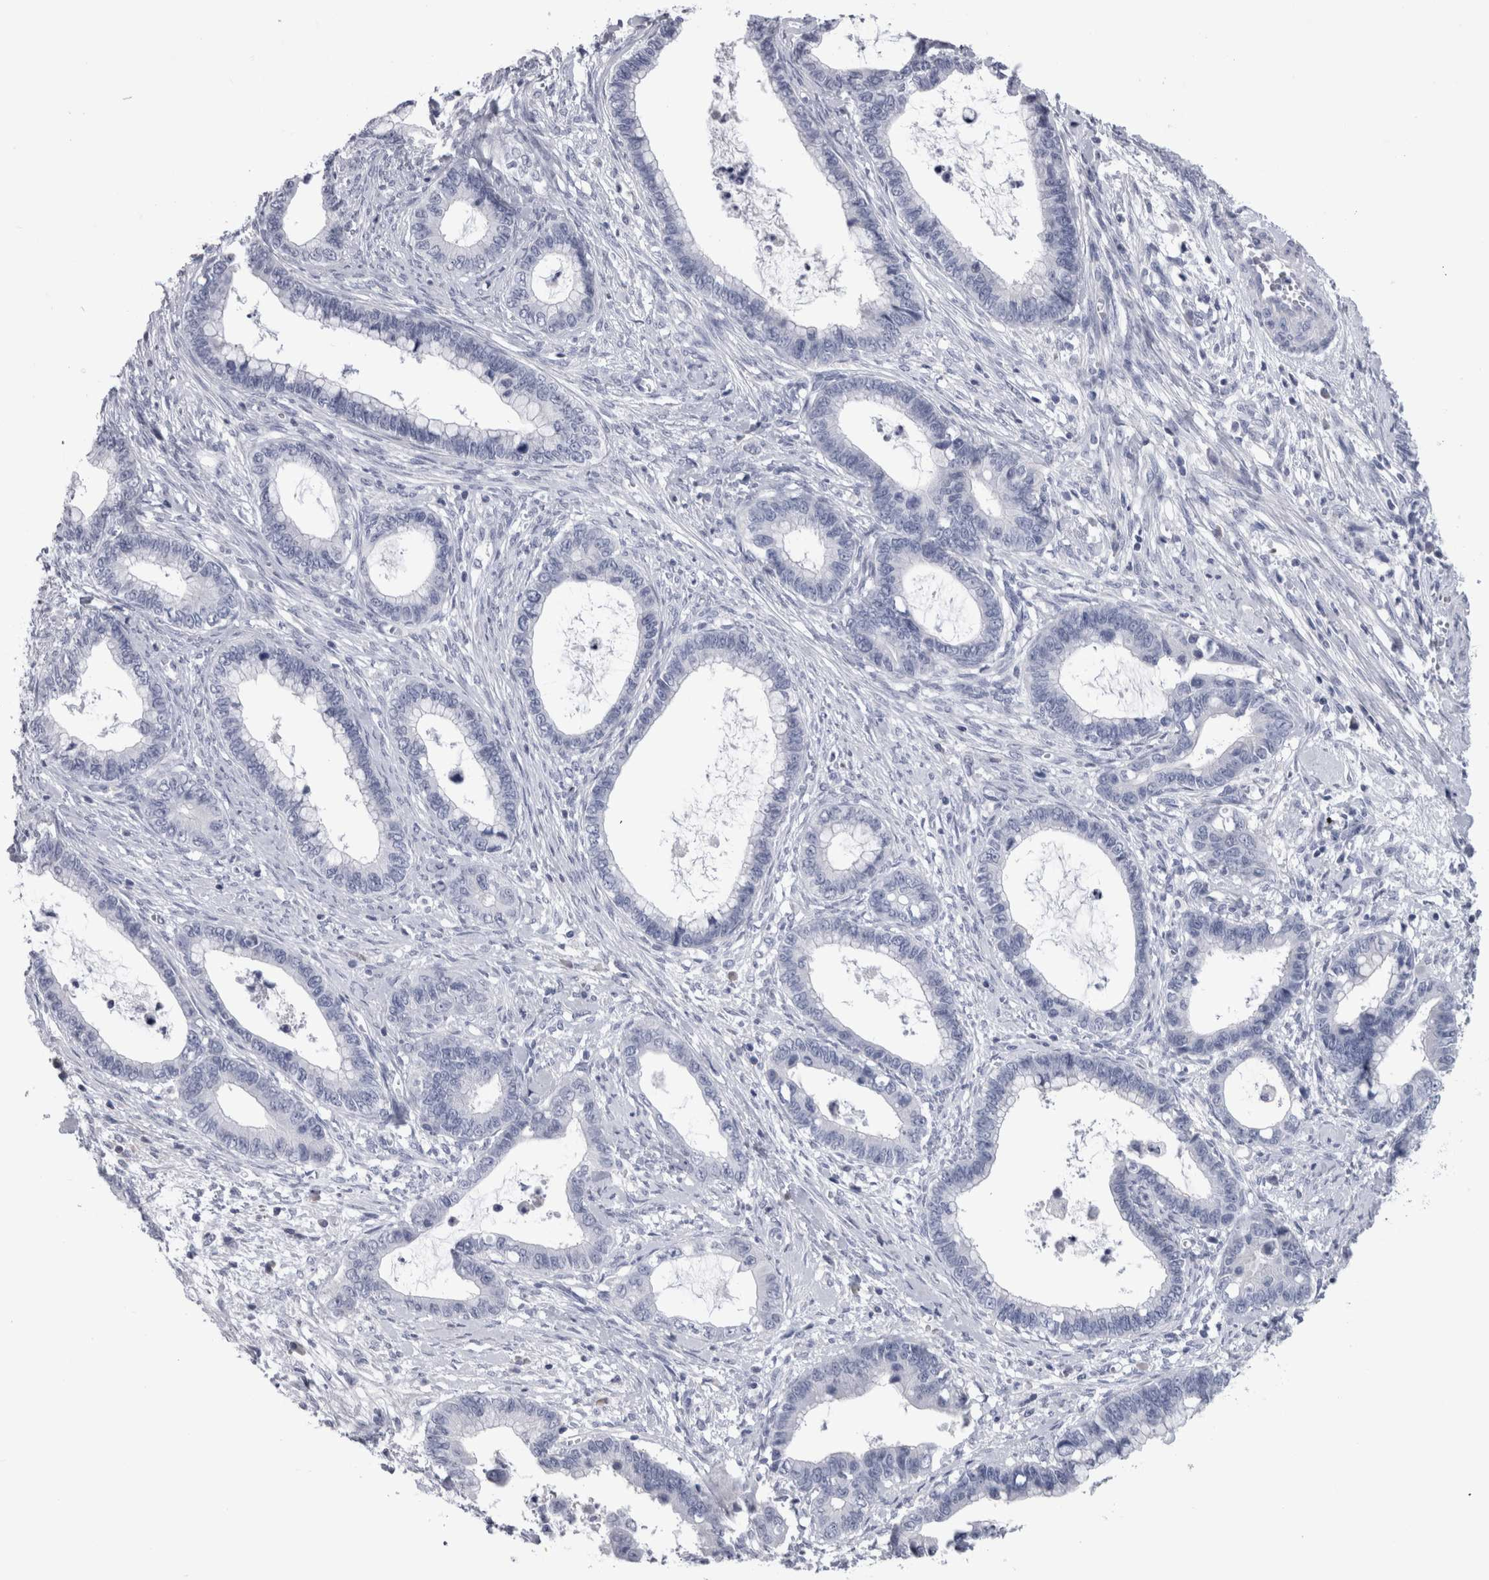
{"staining": {"intensity": "negative", "quantity": "none", "location": "none"}, "tissue": "cervical cancer", "cell_type": "Tumor cells", "image_type": "cancer", "snomed": [{"axis": "morphology", "description": "Adenocarcinoma, NOS"}, {"axis": "topography", "description": "Cervix"}], "caption": "The micrograph displays no significant positivity in tumor cells of cervical cancer. Brightfield microscopy of immunohistochemistry (IHC) stained with DAB (brown) and hematoxylin (blue), captured at high magnification.", "gene": "PAX5", "patient": {"sex": "female", "age": 44}}